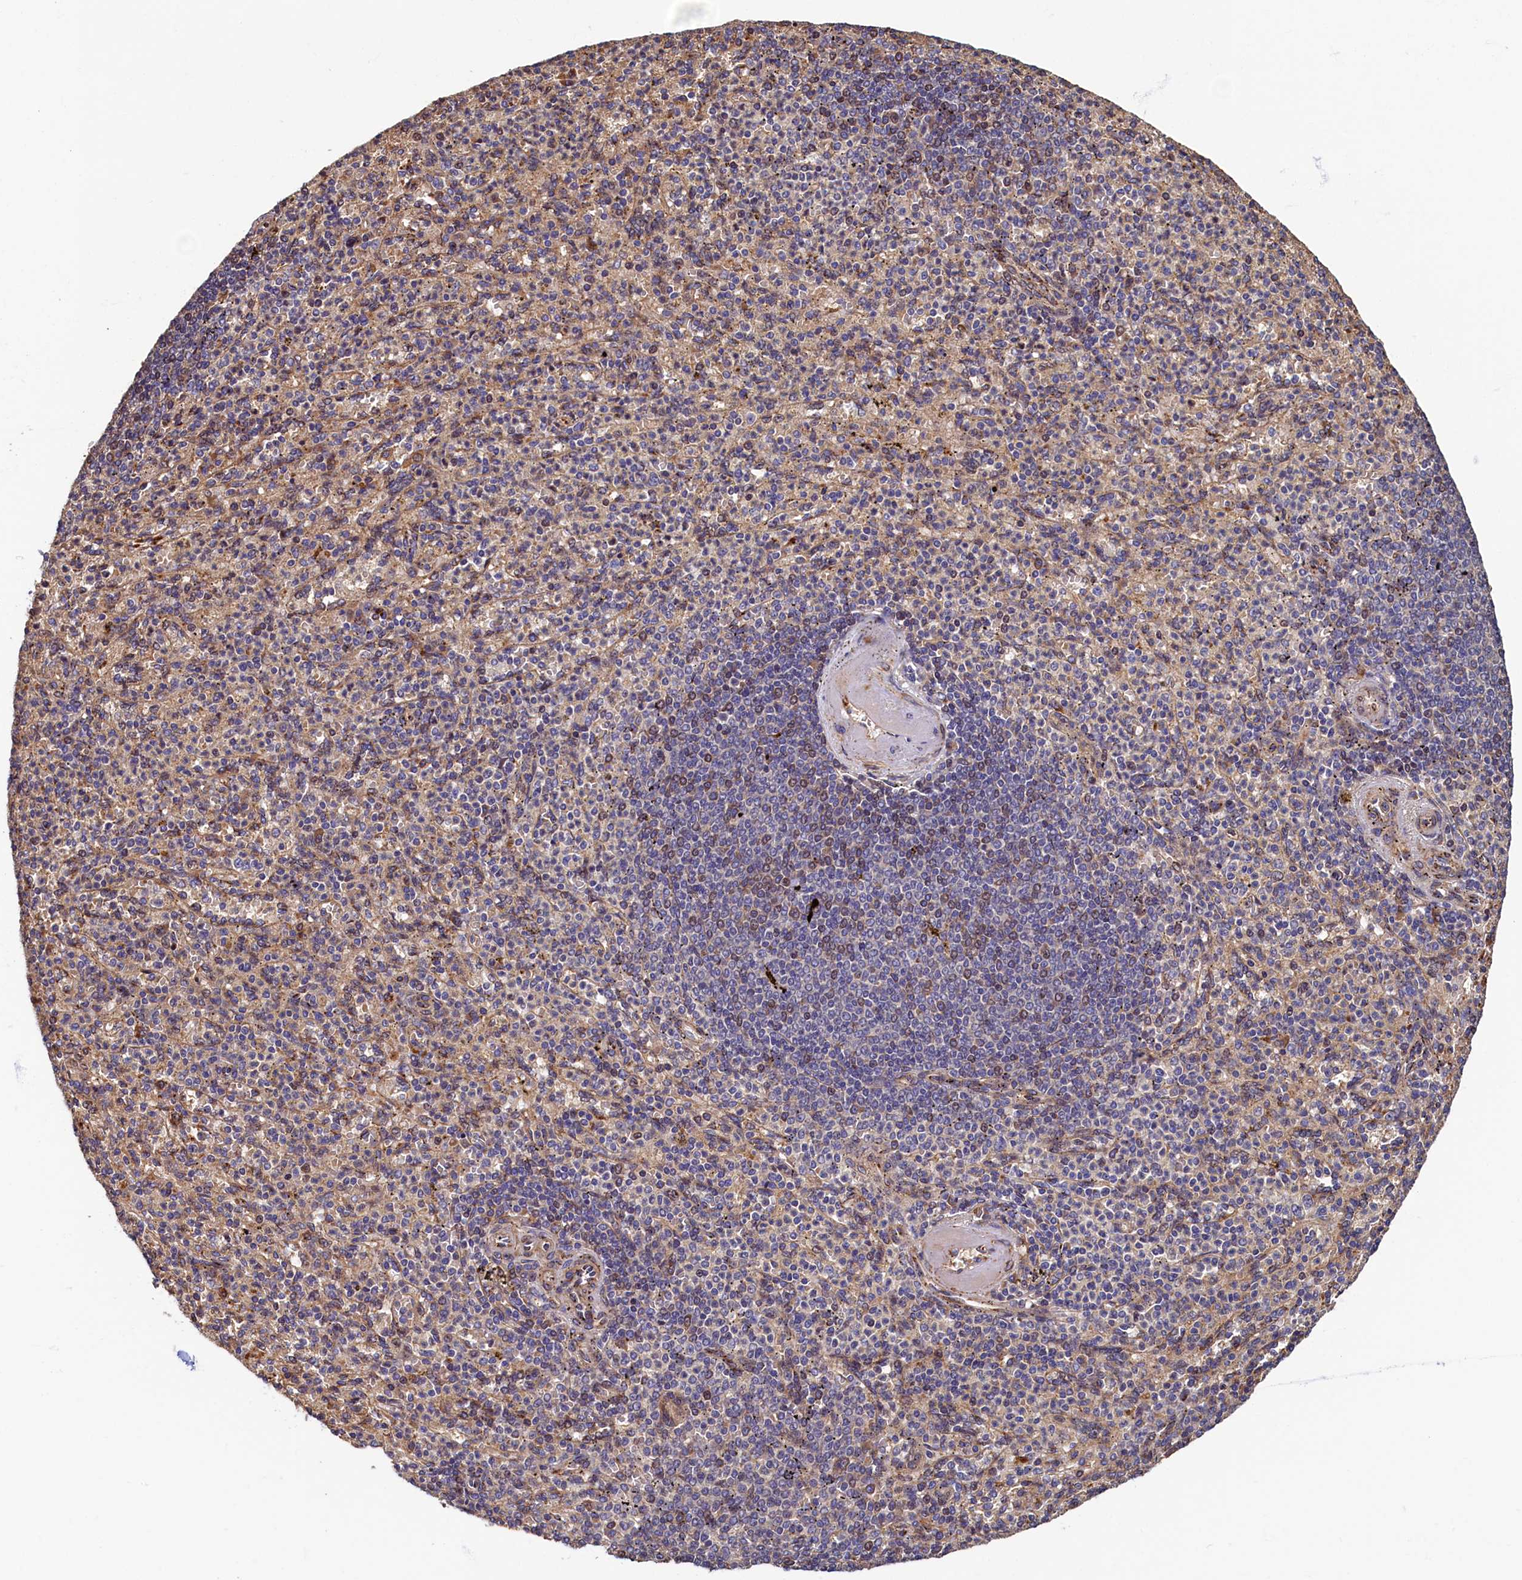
{"staining": {"intensity": "weak", "quantity": "<25%", "location": "cytoplasmic/membranous"}, "tissue": "spleen", "cell_type": "Cells in red pulp", "image_type": "normal", "snomed": [{"axis": "morphology", "description": "Normal tissue, NOS"}, {"axis": "topography", "description": "Spleen"}], "caption": "Micrograph shows no protein positivity in cells in red pulp of unremarkable spleen. The staining was performed using DAB to visualize the protein expression in brown, while the nuclei were stained in blue with hematoxylin (Magnification: 20x).", "gene": "TMEM181", "patient": {"sex": "female", "age": 74}}